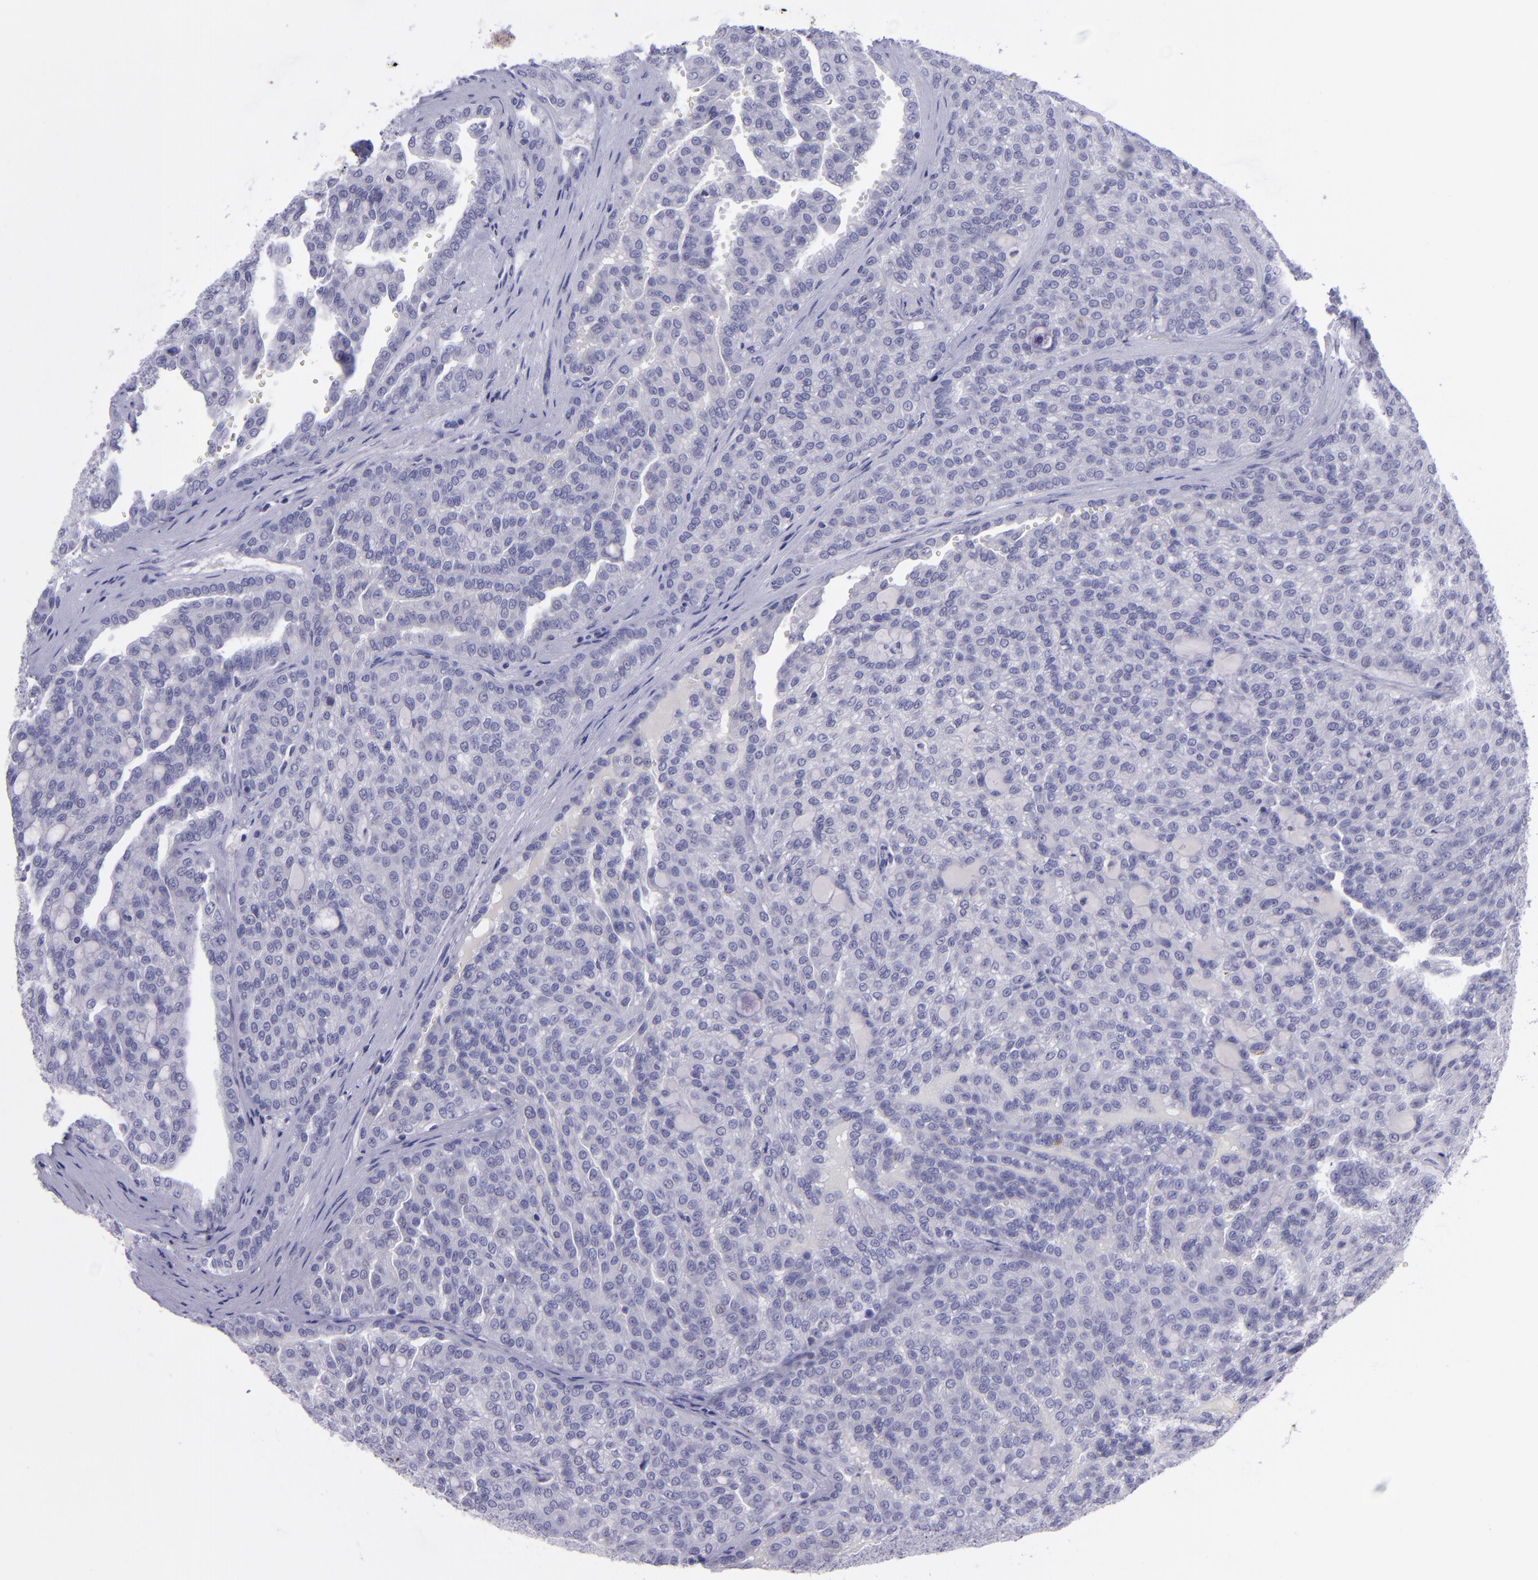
{"staining": {"intensity": "negative", "quantity": "none", "location": "none"}, "tissue": "renal cancer", "cell_type": "Tumor cells", "image_type": "cancer", "snomed": [{"axis": "morphology", "description": "Adenocarcinoma, NOS"}, {"axis": "topography", "description": "Kidney"}], "caption": "Renal adenocarcinoma was stained to show a protein in brown. There is no significant positivity in tumor cells.", "gene": "POU2F2", "patient": {"sex": "male", "age": 63}}